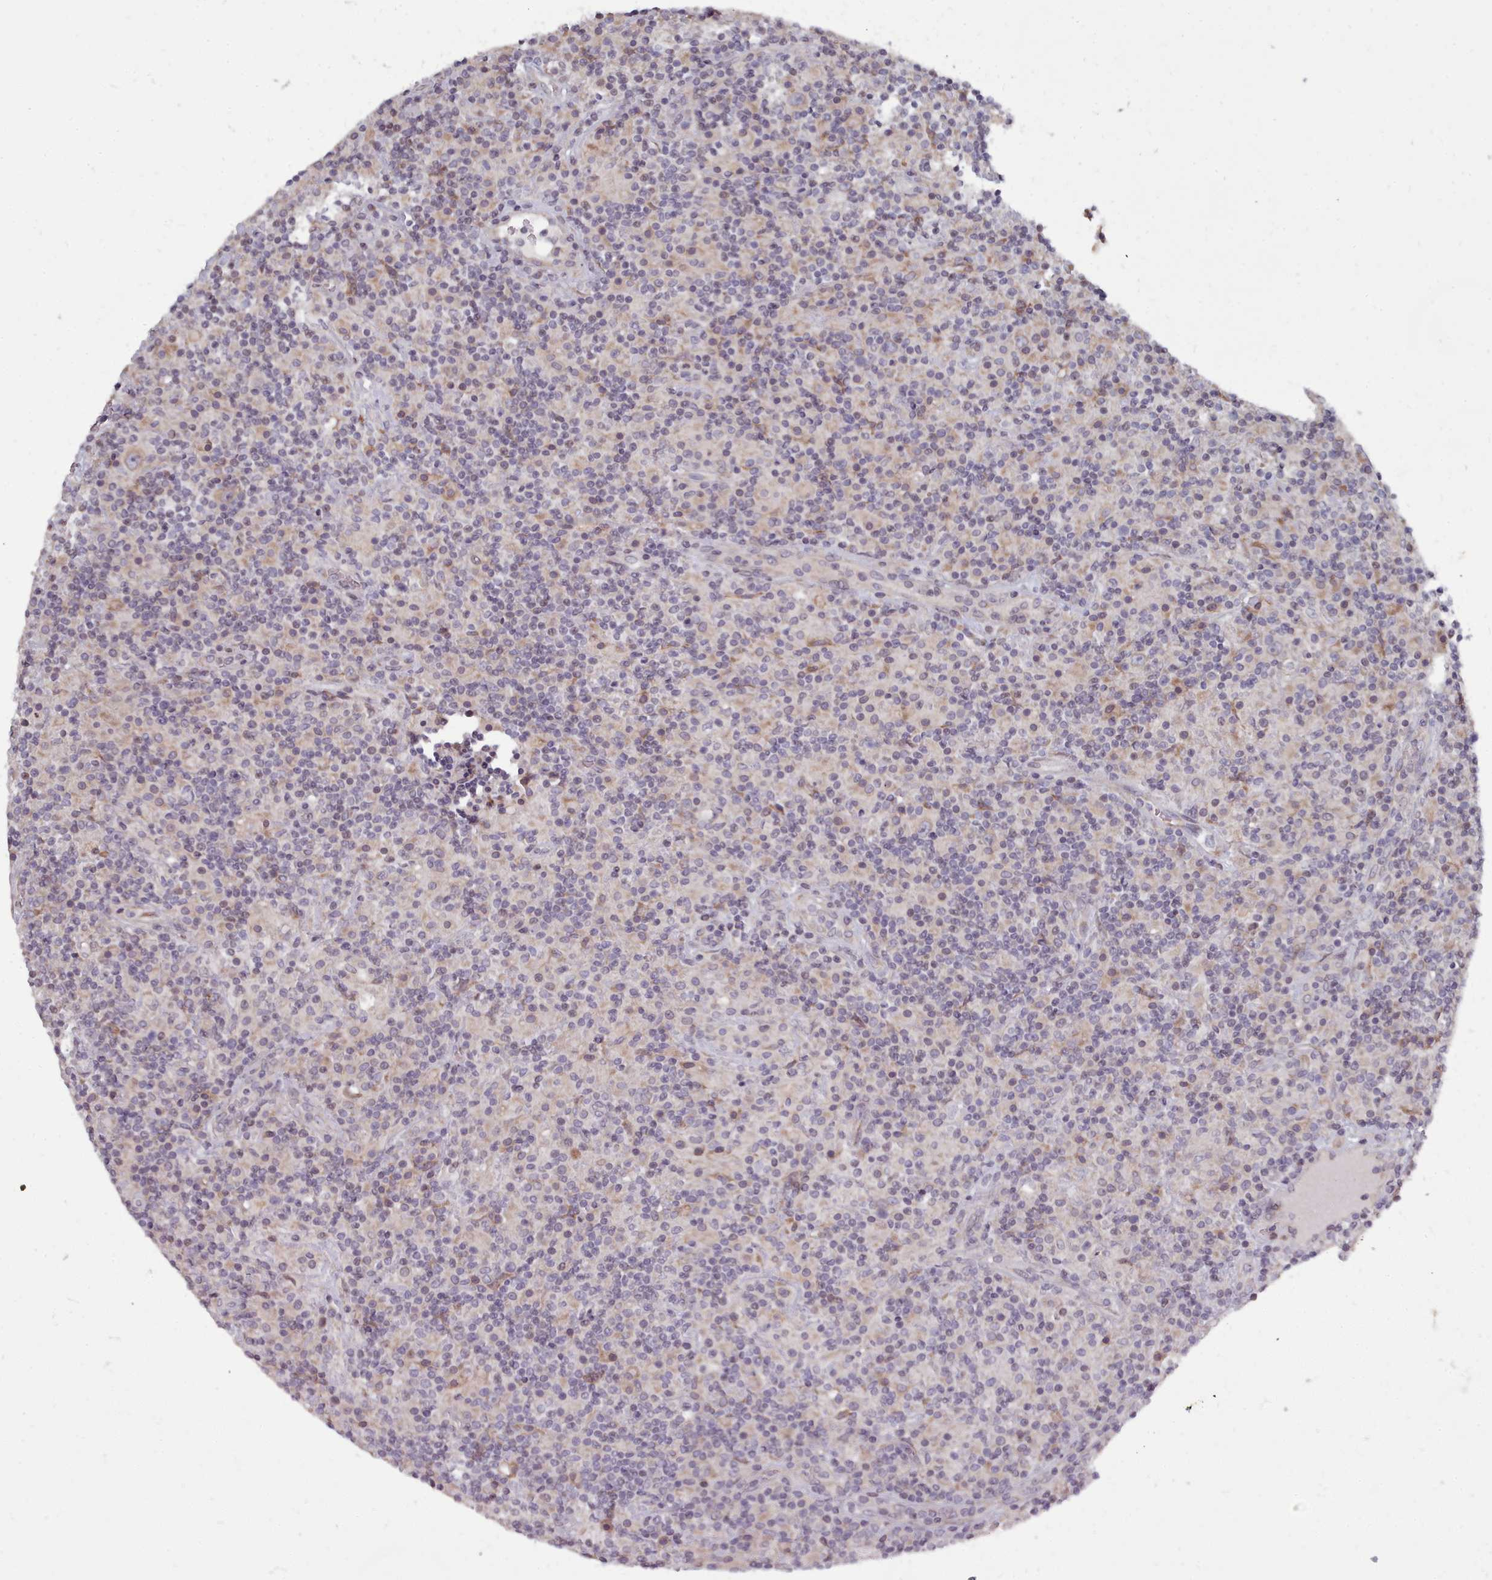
{"staining": {"intensity": "negative", "quantity": "none", "location": "none"}, "tissue": "lymphoma", "cell_type": "Tumor cells", "image_type": "cancer", "snomed": [{"axis": "morphology", "description": "Hodgkin's disease, NOS"}, {"axis": "topography", "description": "Lymph node"}], "caption": "Tumor cells are negative for protein expression in human Hodgkin's disease.", "gene": "ACKR3", "patient": {"sex": "male", "age": 70}}